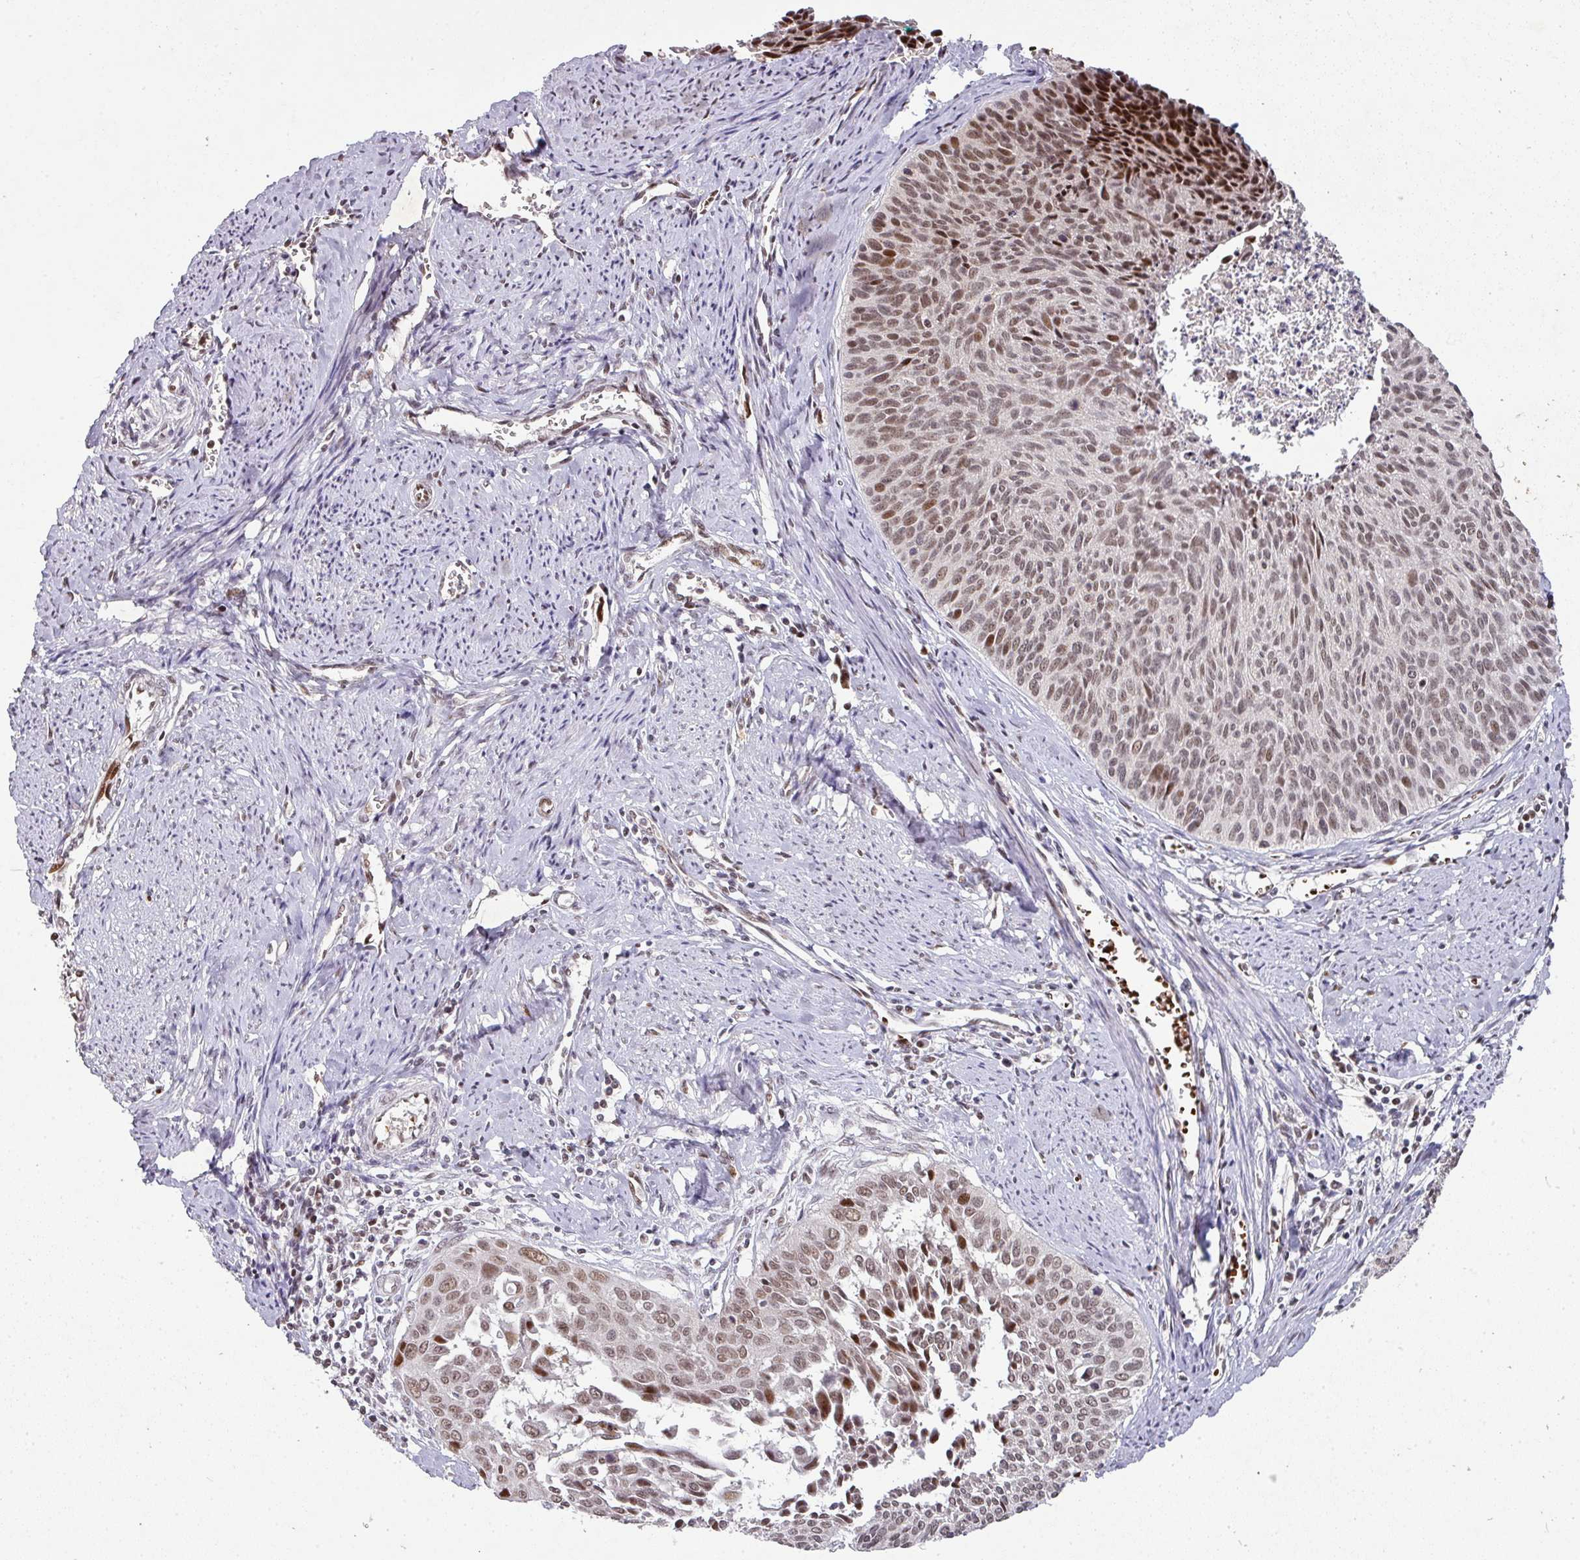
{"staining": {"intensity": "moderate", "quantity": "25%-75%", "location": "nuclear"}, "tissue": "cervical cancer", "cell_type": "Tumor cells", "image_type": "cancer", "snomed": [{"axis": "morphology", "description": "Squamous cell carcinoma, NOS"}, {"axis": "topography", "description": "Cervix"}], "caption": "This photomicrograph exhibits cervical squamous cell carcinoma stained with immunohistochemistry to label a protein in brown. The nuclear of tumor cells show moderate positivity for the protein. Nuclei are counter-stained blue.", "gene": "NEIL1", "patient": {"sex": "female", "age": 55}}